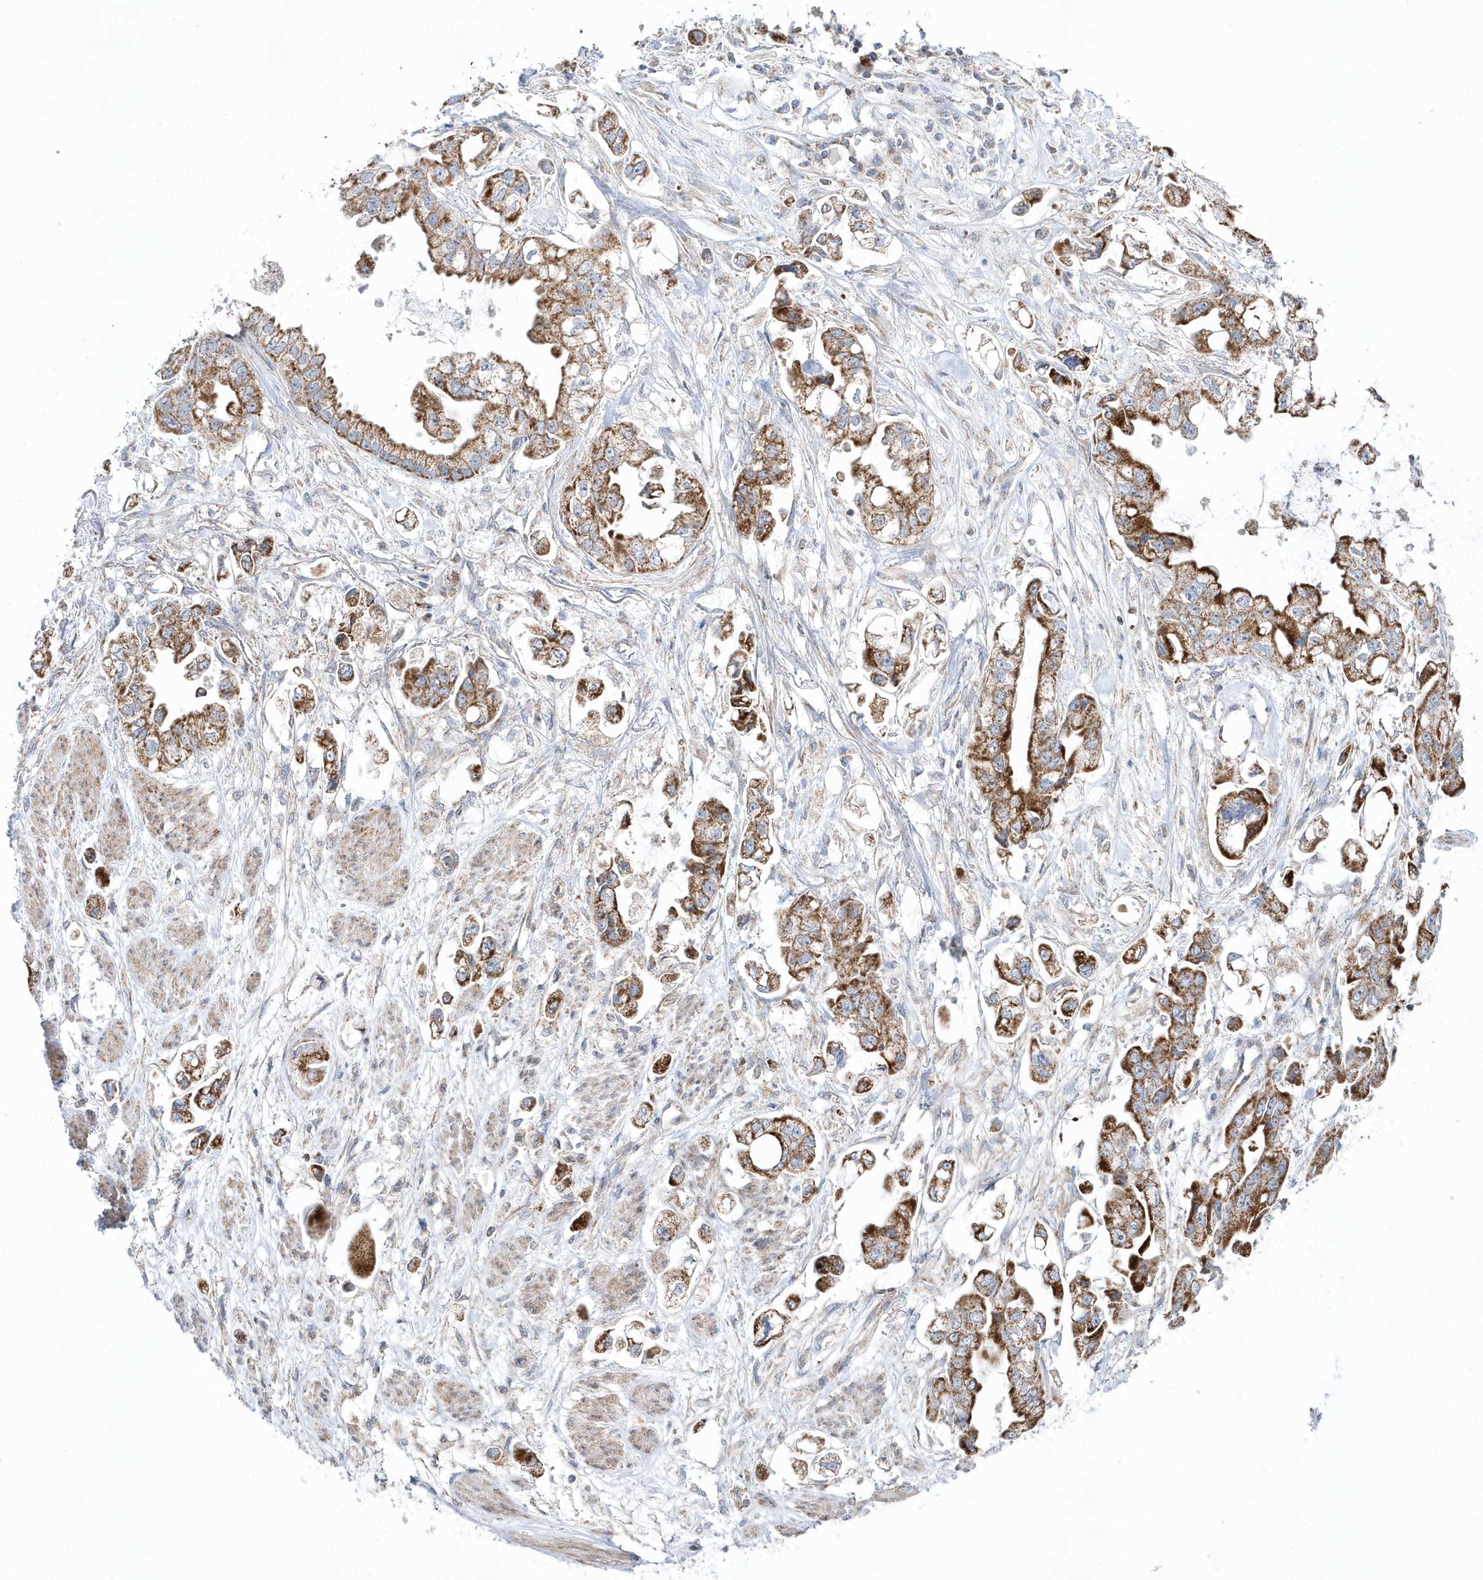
{"staining": {"intensity": "moderate", "quantity": ">75%", "location": "cytoplasmic/membranous"}, "tissue": "stomach cancer", "cell_type": "Tumor cells", "image_type": "cancer", "snomed": [{"axis": "morphology", "description": "Adenocarcinoma, NOS"}, {"axis": "topography", "description": "Stomach"}], "caption": "Protein analysis of stomach cancer tissue shows moderate cytoplasmic/membranous expression in approximately >75% of tumor cells.", "gene": "OPA1", "patient": {"sex": "male", "age": 62}}